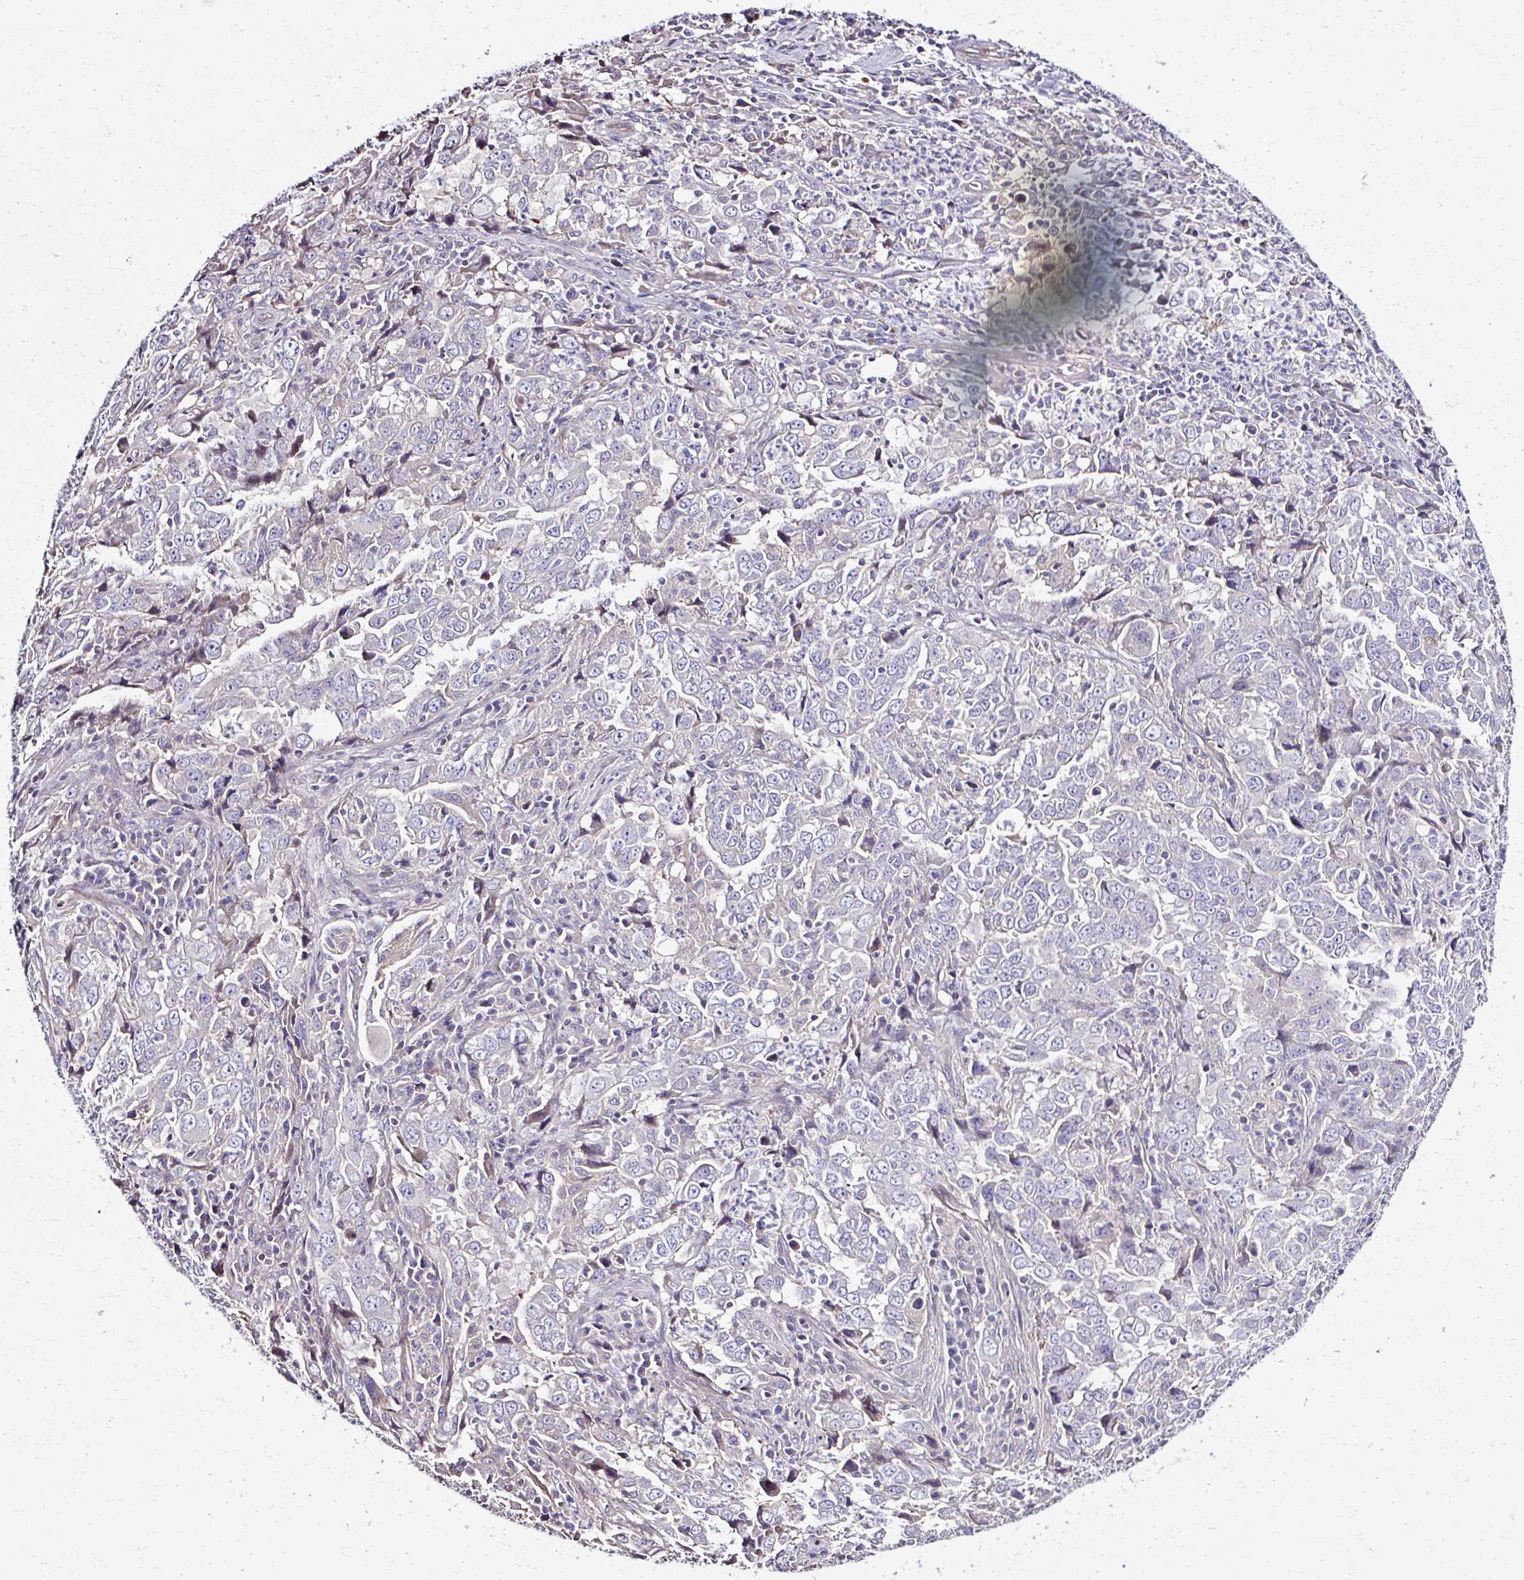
{"staining": {"intensity": "negative", "quantity": "none", "location": "none"}, "tissue": "lung cancer", "cell_type": "Tumor cells", "image_type": "cancer", "snomed": [{"axis": "morphology", "description": "Adenocarcinoma, NOS"}, {"axis": "topography", "description": "Lung"}], "caption": "Immunohistochemistry (IHC) photomicrograph of human lung cancer stained for a protein (brown), which exhibits no staining in tumor cells.", "gene": "CCDC85C", "patient": {"sex": "male", "age": 67}}